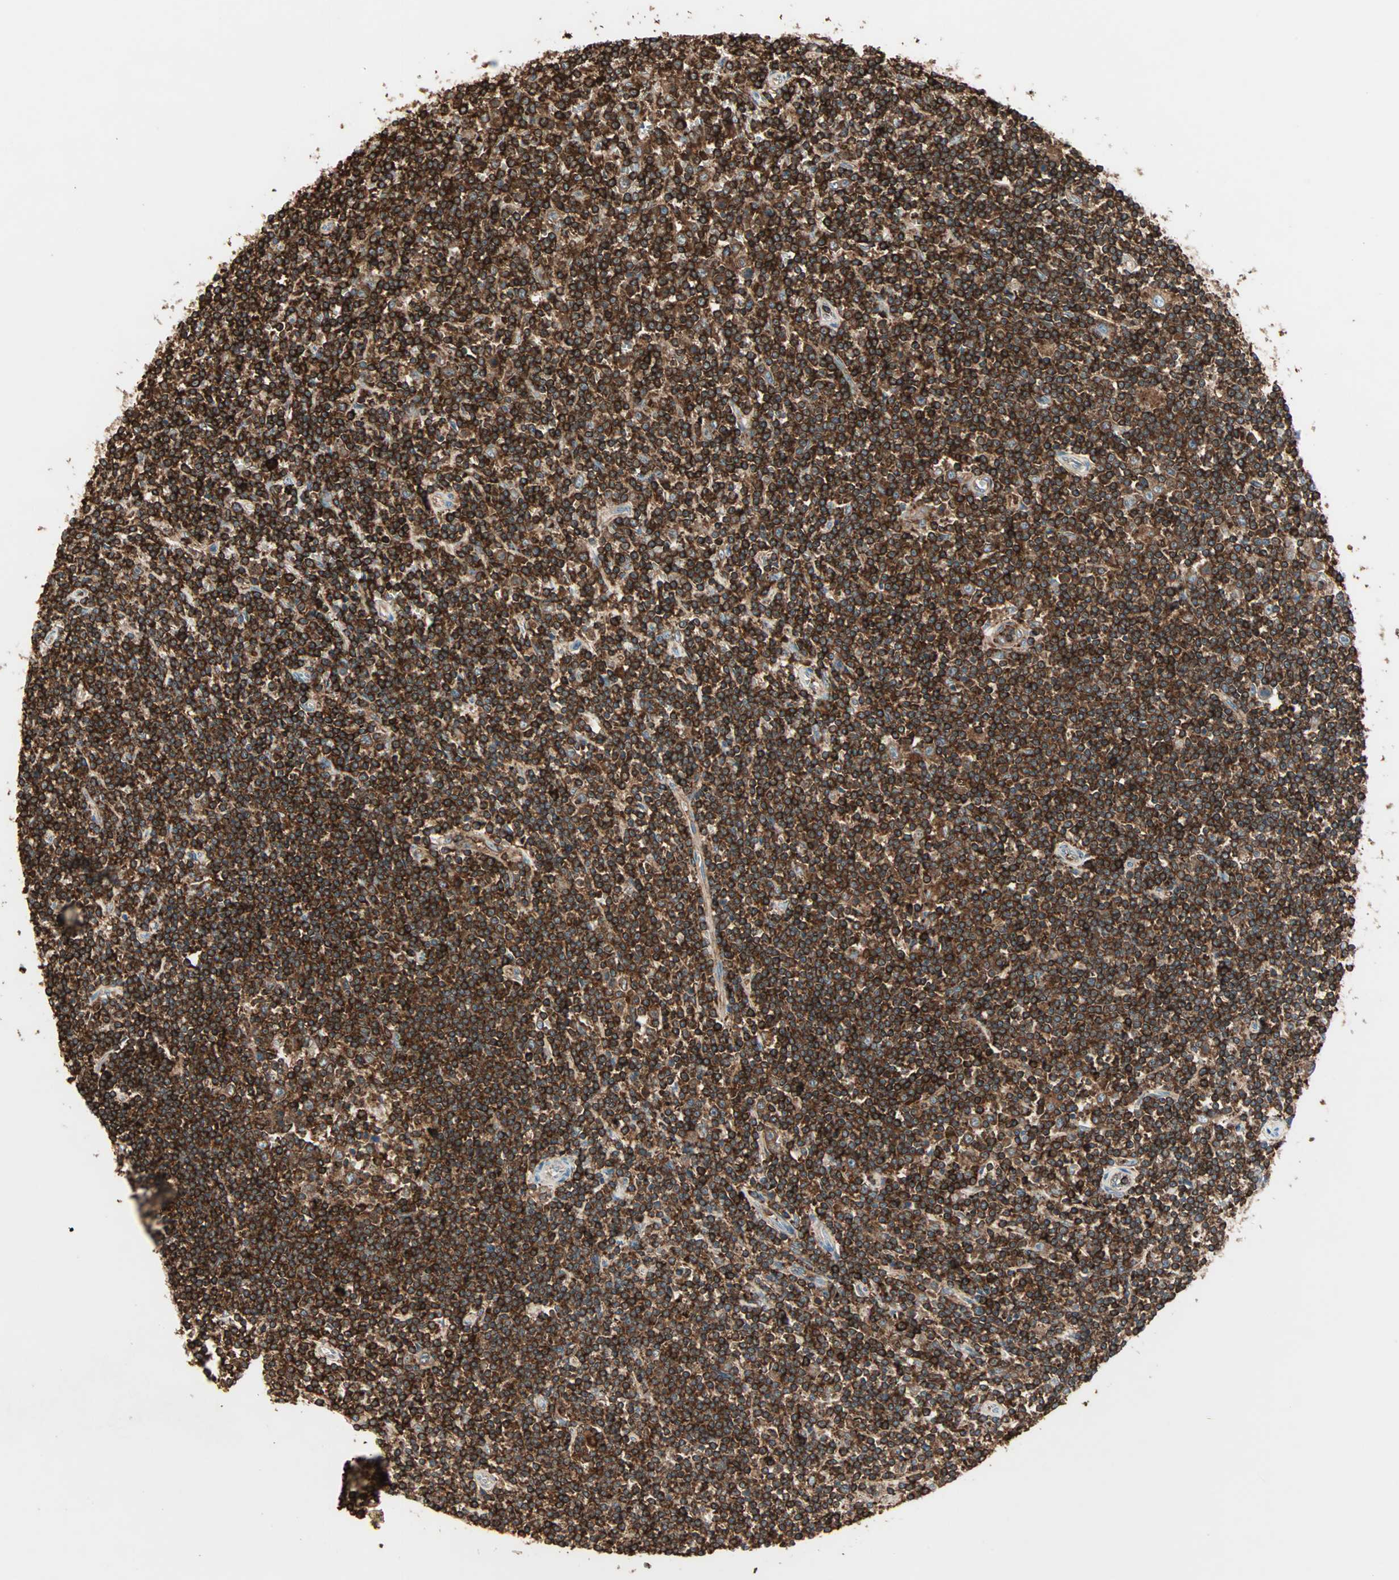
{"staining": {"intensity": "strong", "quantity": ">75%", "location": "cytoplasmic/membranous"}, "tissue": "lymphoma", "cell_type": "Tumor cells", "image_type": "cancer", "snomed": [{"axis": "morphology", "description": "Malignant lymphoma, non-Hodgkin's type, Low grade"}, {"axis": "topography", "description": "Spleen"}], "caption": "Immunohistochemistry micrograph of human lymphoma stained for a protein (brown), which demonstrates high levels of strong cytoplasmic/membranous positivity in approximately >75% of tumor cells.", "gene": "MMP3", "patient": {"sex": "male", "age": 76}}